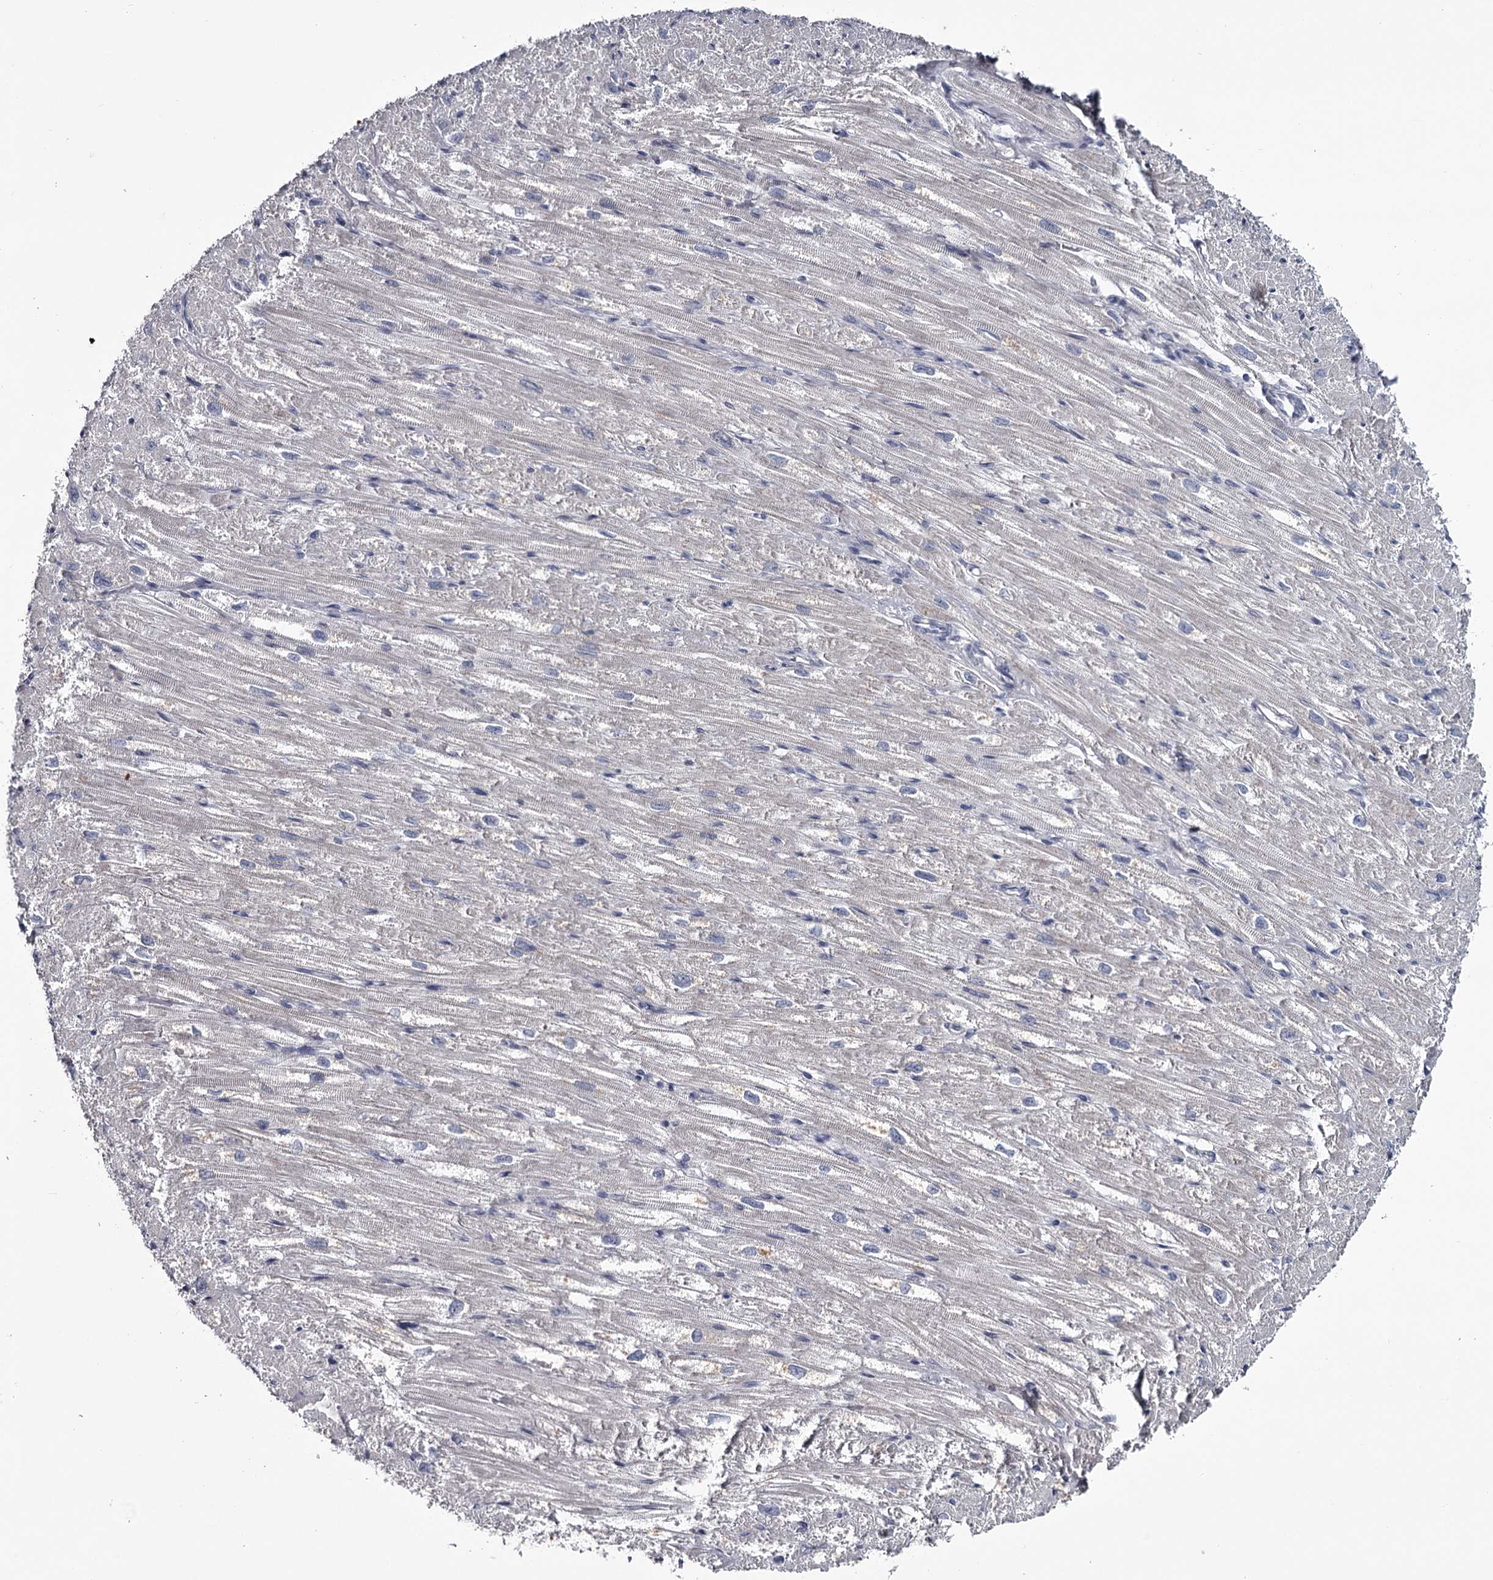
{"staining": {"intensity": "weak", "quantity": "25%-75%", "location": "cytoplasmic/membranous"}, "tissue": "heart muscle", "cell_type": "Cardiomyocytes", "image_type": "normal", "snomed": [{"axis": "morphology", "description": "Normal tissue, NOS"}, {"axis": "topography", "description": "Heart"}], "caption": "Approximately 25%-75% of cardiomyocytes in normal heart muscle display weak cytoplasmic/membranous protein staining as visualized by brown immunohistochemical staining.", "gene": "DAO", "patient": {"sex": "male", "age": 50}}